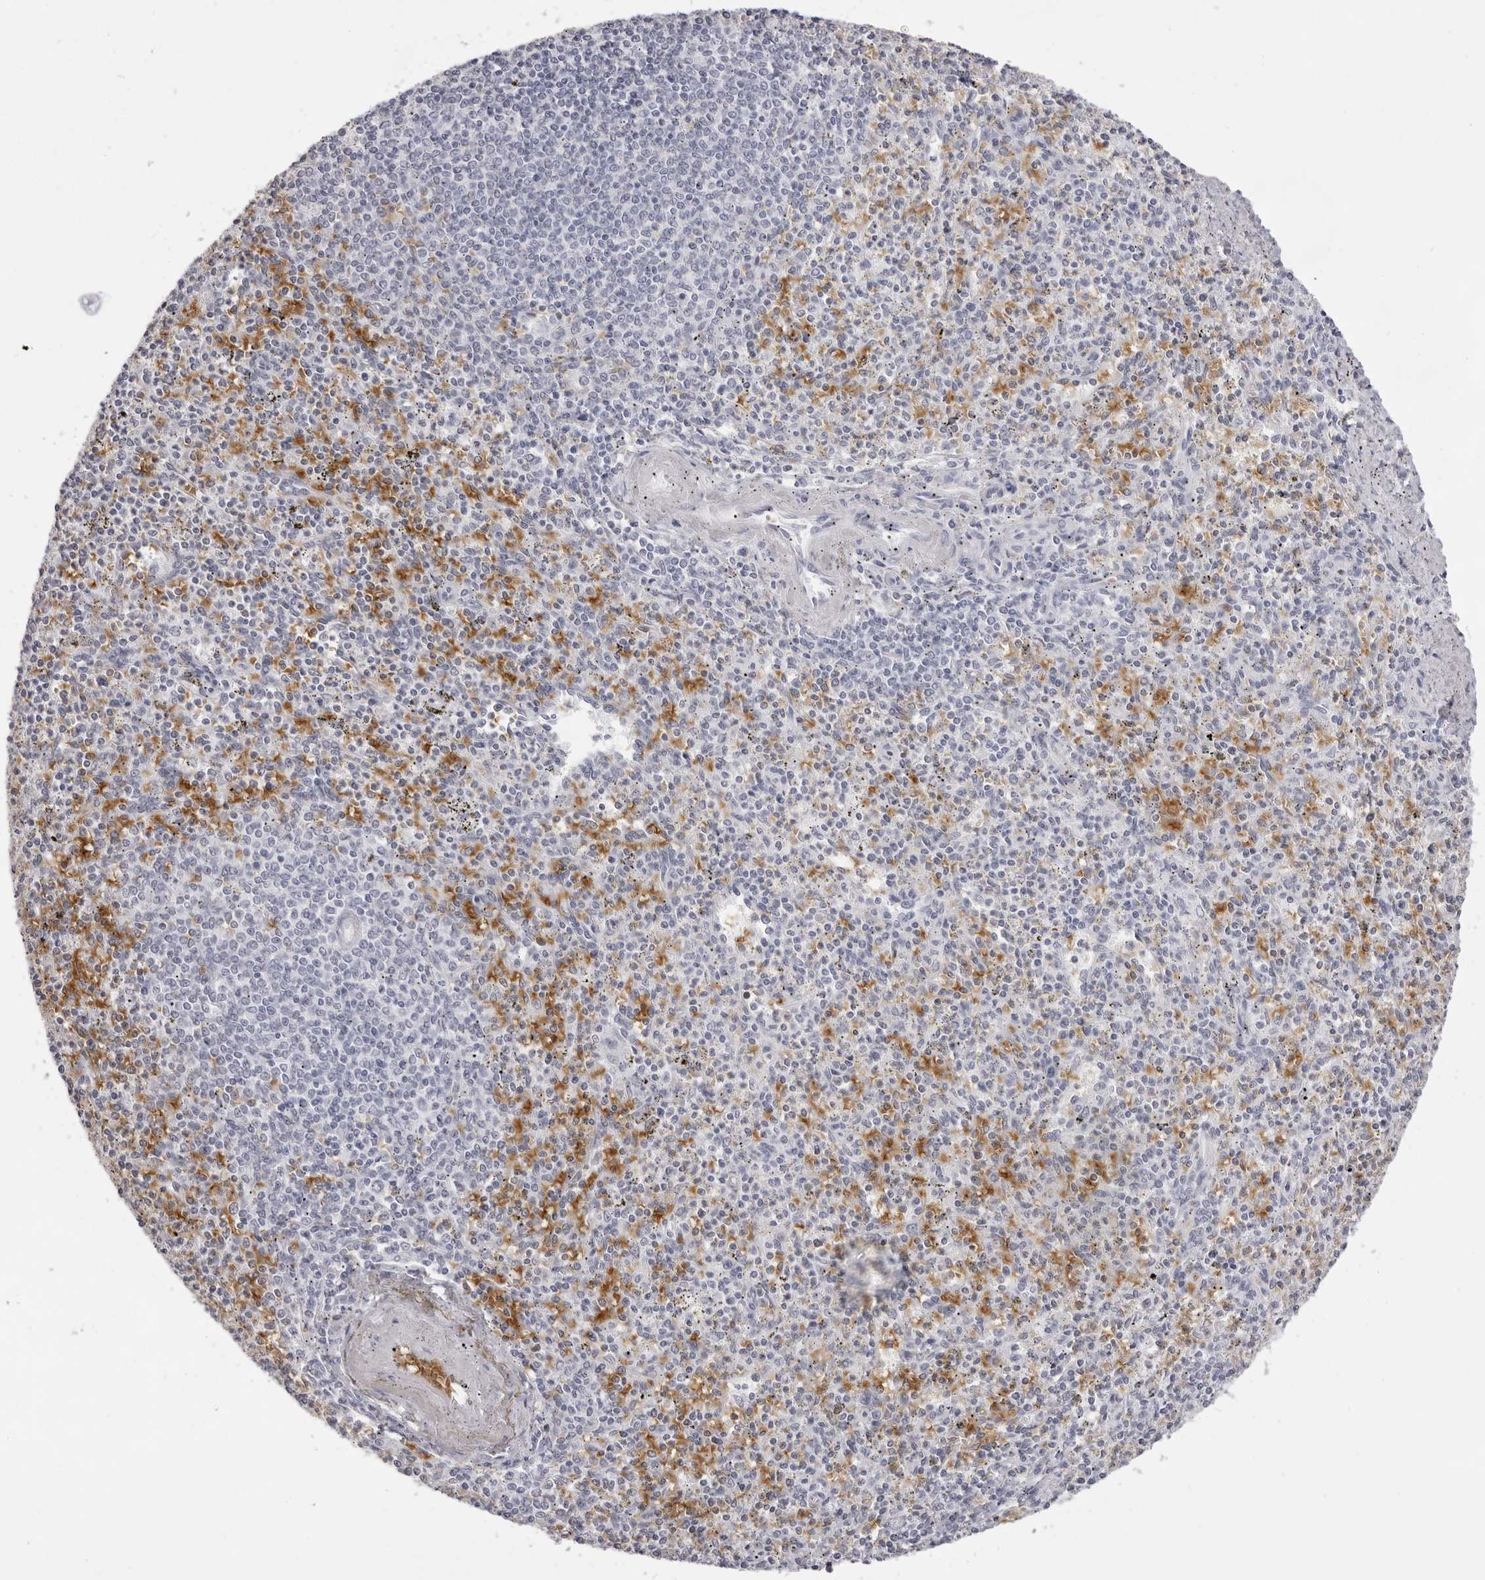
{"staining": {"intensity": "moderate", "quantity": "25%-75%", "location": "cytoplasmic/membranous"}, "tissue": "spleen", "cell_type": "Cells in red pulp", "image_type": "normal", "snomed": [{"axis": "morphology", "description": "Normal tissue, NOS"}, {"axis": "topography", "description": "Spleen"}], "caption": "This micrograph exhibits normal spleen stained with immunohistochemistry to label a protein in brown. The cytoplasmic/membranous of cells in red pulp show moderate positivity for the protein. Nuclei are counter-stained blue.", "gene": "SPTA1", "patient": {"sex": "male", "age": 72}}